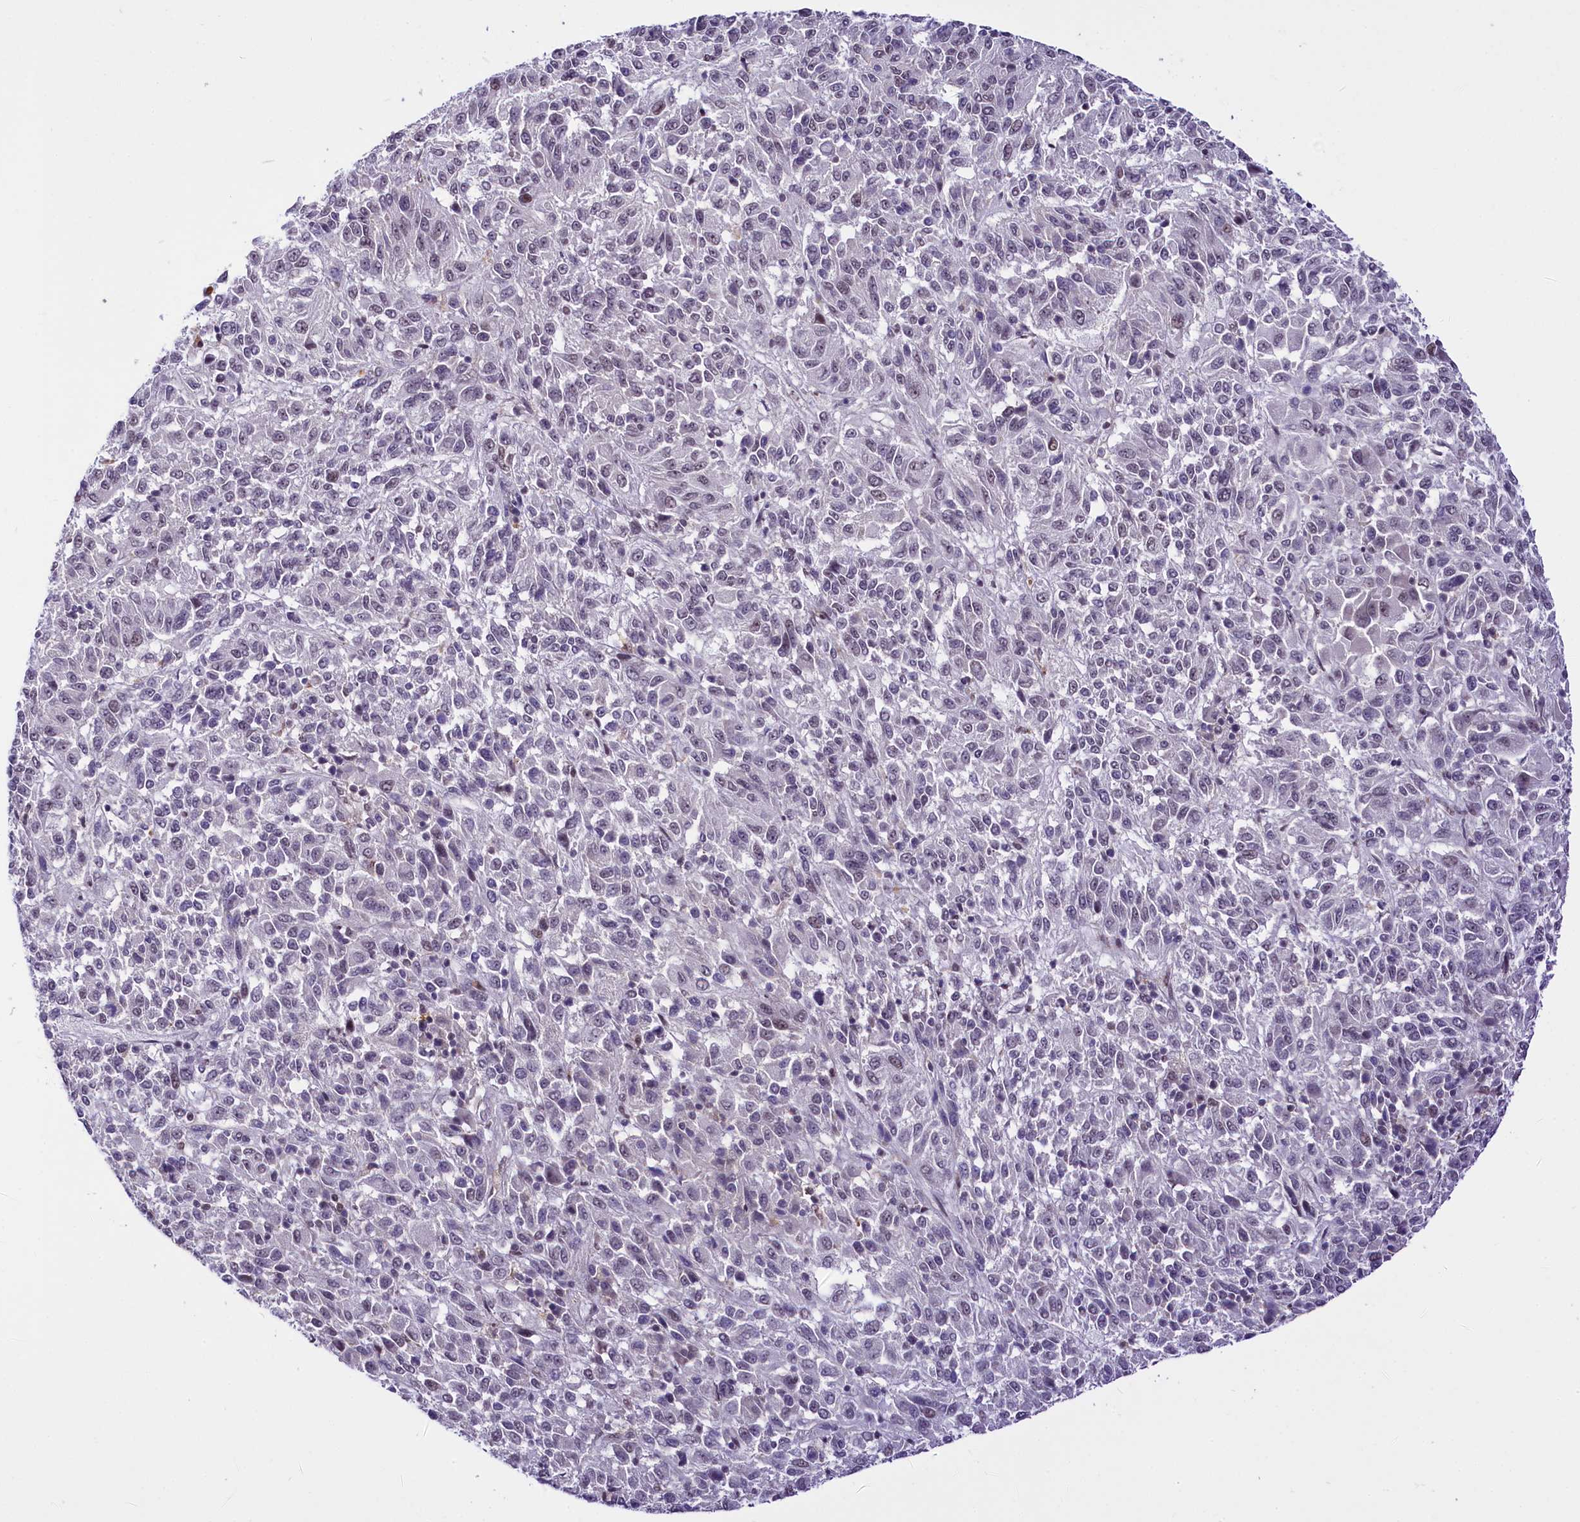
{"staining": {"intensity": "negative", "quantity": "none", "location": "none"}, "tissue": "melanoma", "cell_type": "Tumor cells", "image_type": "cancer", "snomed": [{"axis": "morphology", "description": "Malignant melanoma, Metastatic site"}, {"axis": "topography", "description": "Lung"}], "caption": "Malignant melanoma (metastatic site) stained for a protein using IHC displays no positivity tumor cells.", "gene": "SCAF11", "patient": {"sex": "male", "age": 64}}